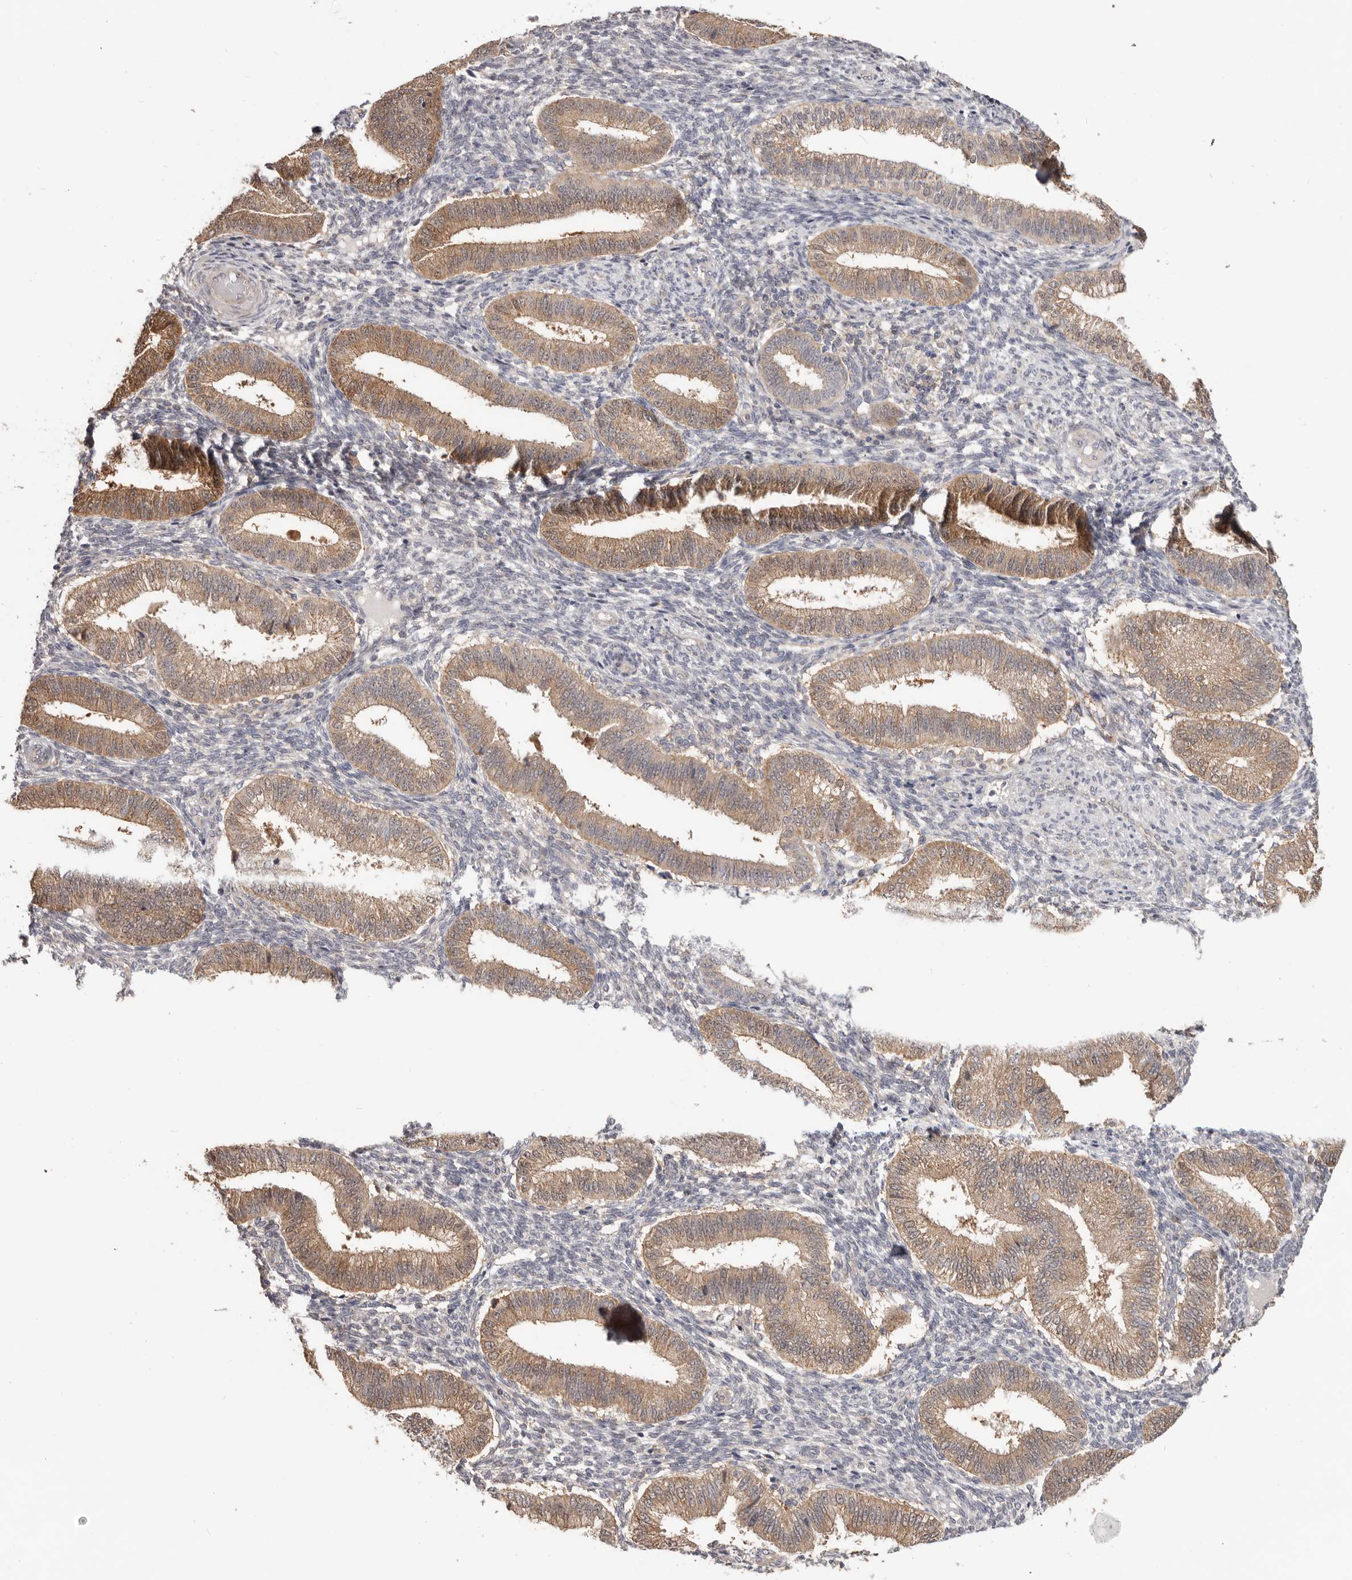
{"staining": {"intensity": "negative", "quantity": "none", "location": "none"}, "tissue": "endometrium", "cell_type": "Cells in endometrial stroma", "image_type": "normal", "snomed": [{"axis": "morphology", "description": "Normal tissue, NOS"}, {"axis": "topography", "description": "Endometrium"}], "caption": "IHC photomicrograph of normal endometrium: human endometrium stained with DAB demonstrates no significant protein staining in cells in endometrial stroma.", "gene": "LRP6", "patient": {"sex": "female", "age": 39}}